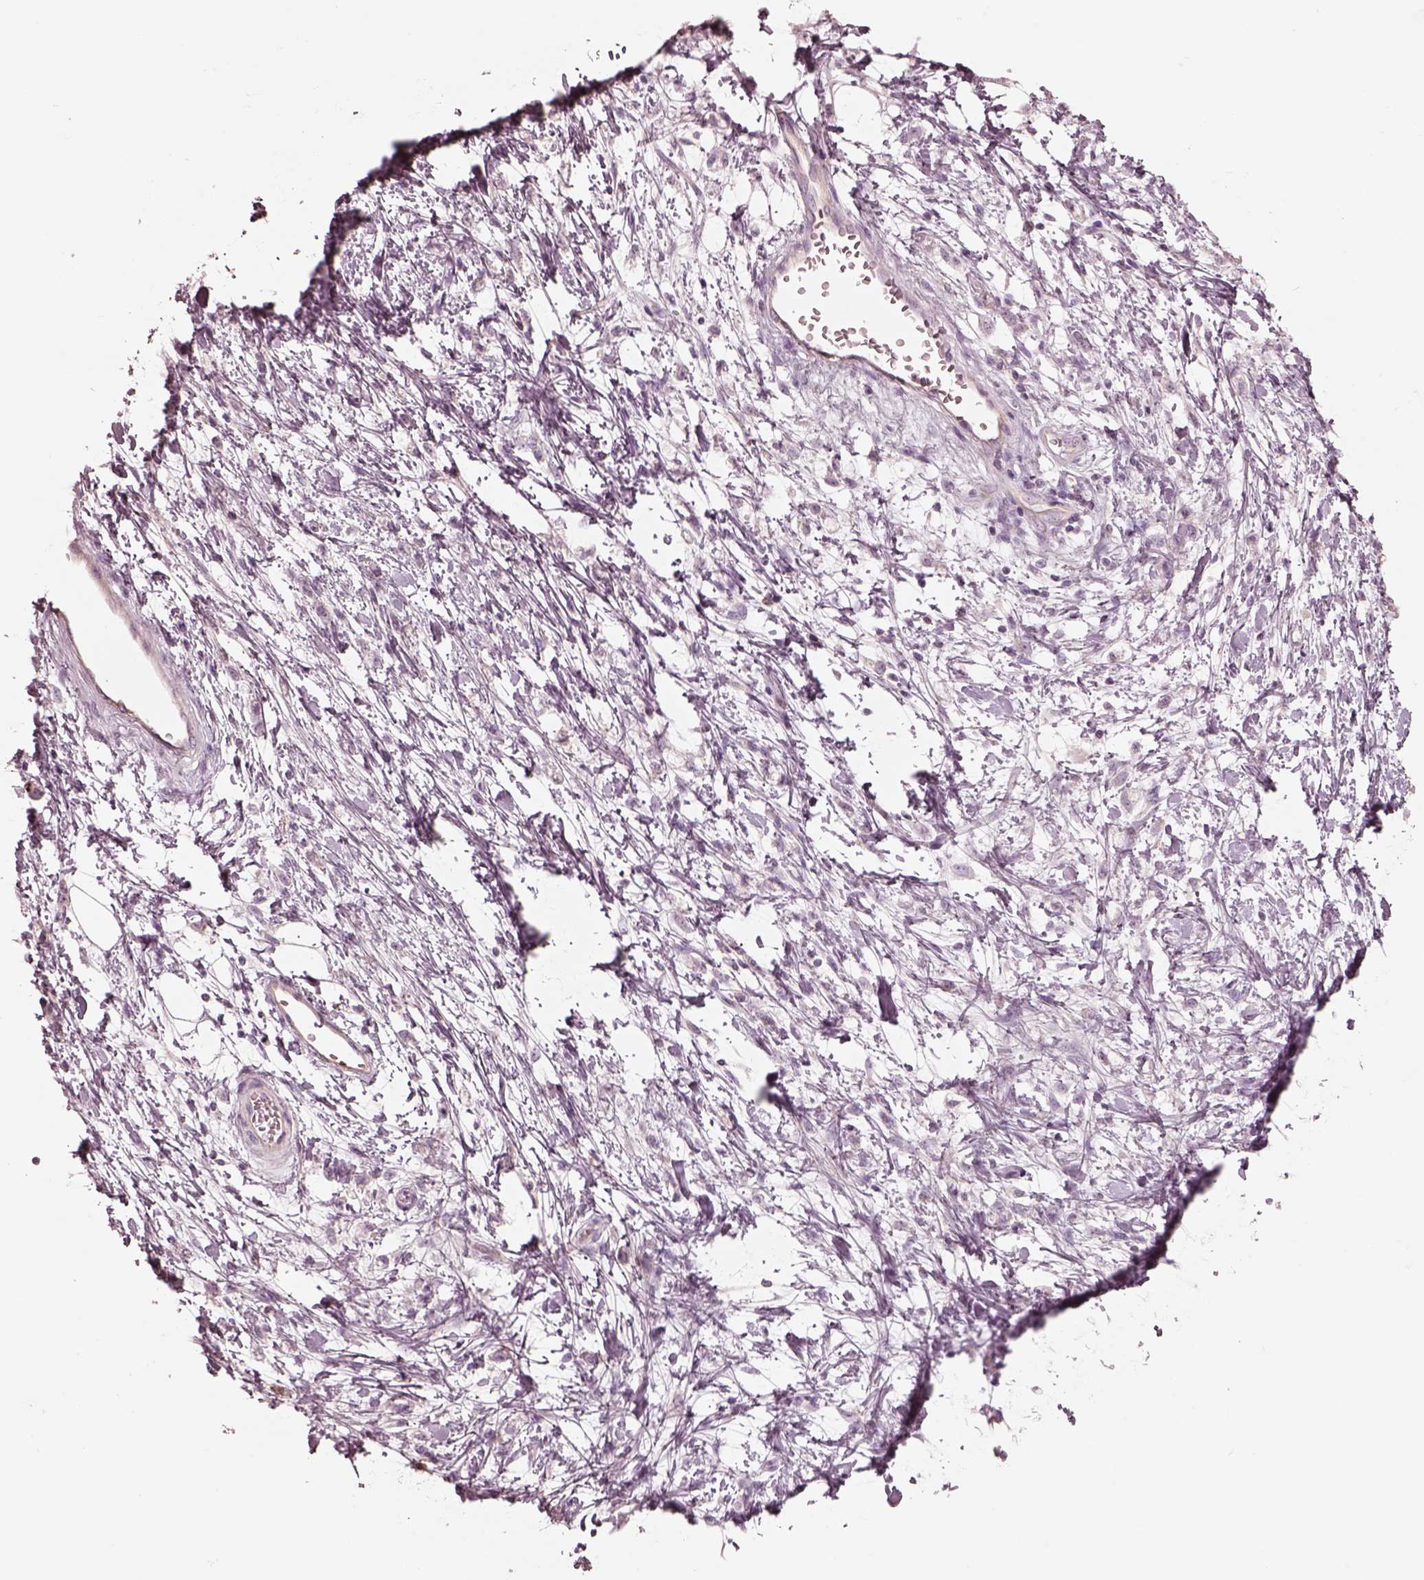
{"staining": {"intensity": "negative", "quantity": "none", "location": "none"}, "tissue": "stomach cancer", "cell_type": "Tumor cells", "image_type": "cancer", "snomed": [{"axis": "morphology", "description": "Adenocarcinoma, NOS"}, {"axis": "topography", "description": "Stomach"}], "caption": "Histopathology image shows no significant protein expression in tumor cells of stomach cancer (adenocarcinoma).", "gene": "GPRIN1", "patient": {"sex": "female", "age": 60}}